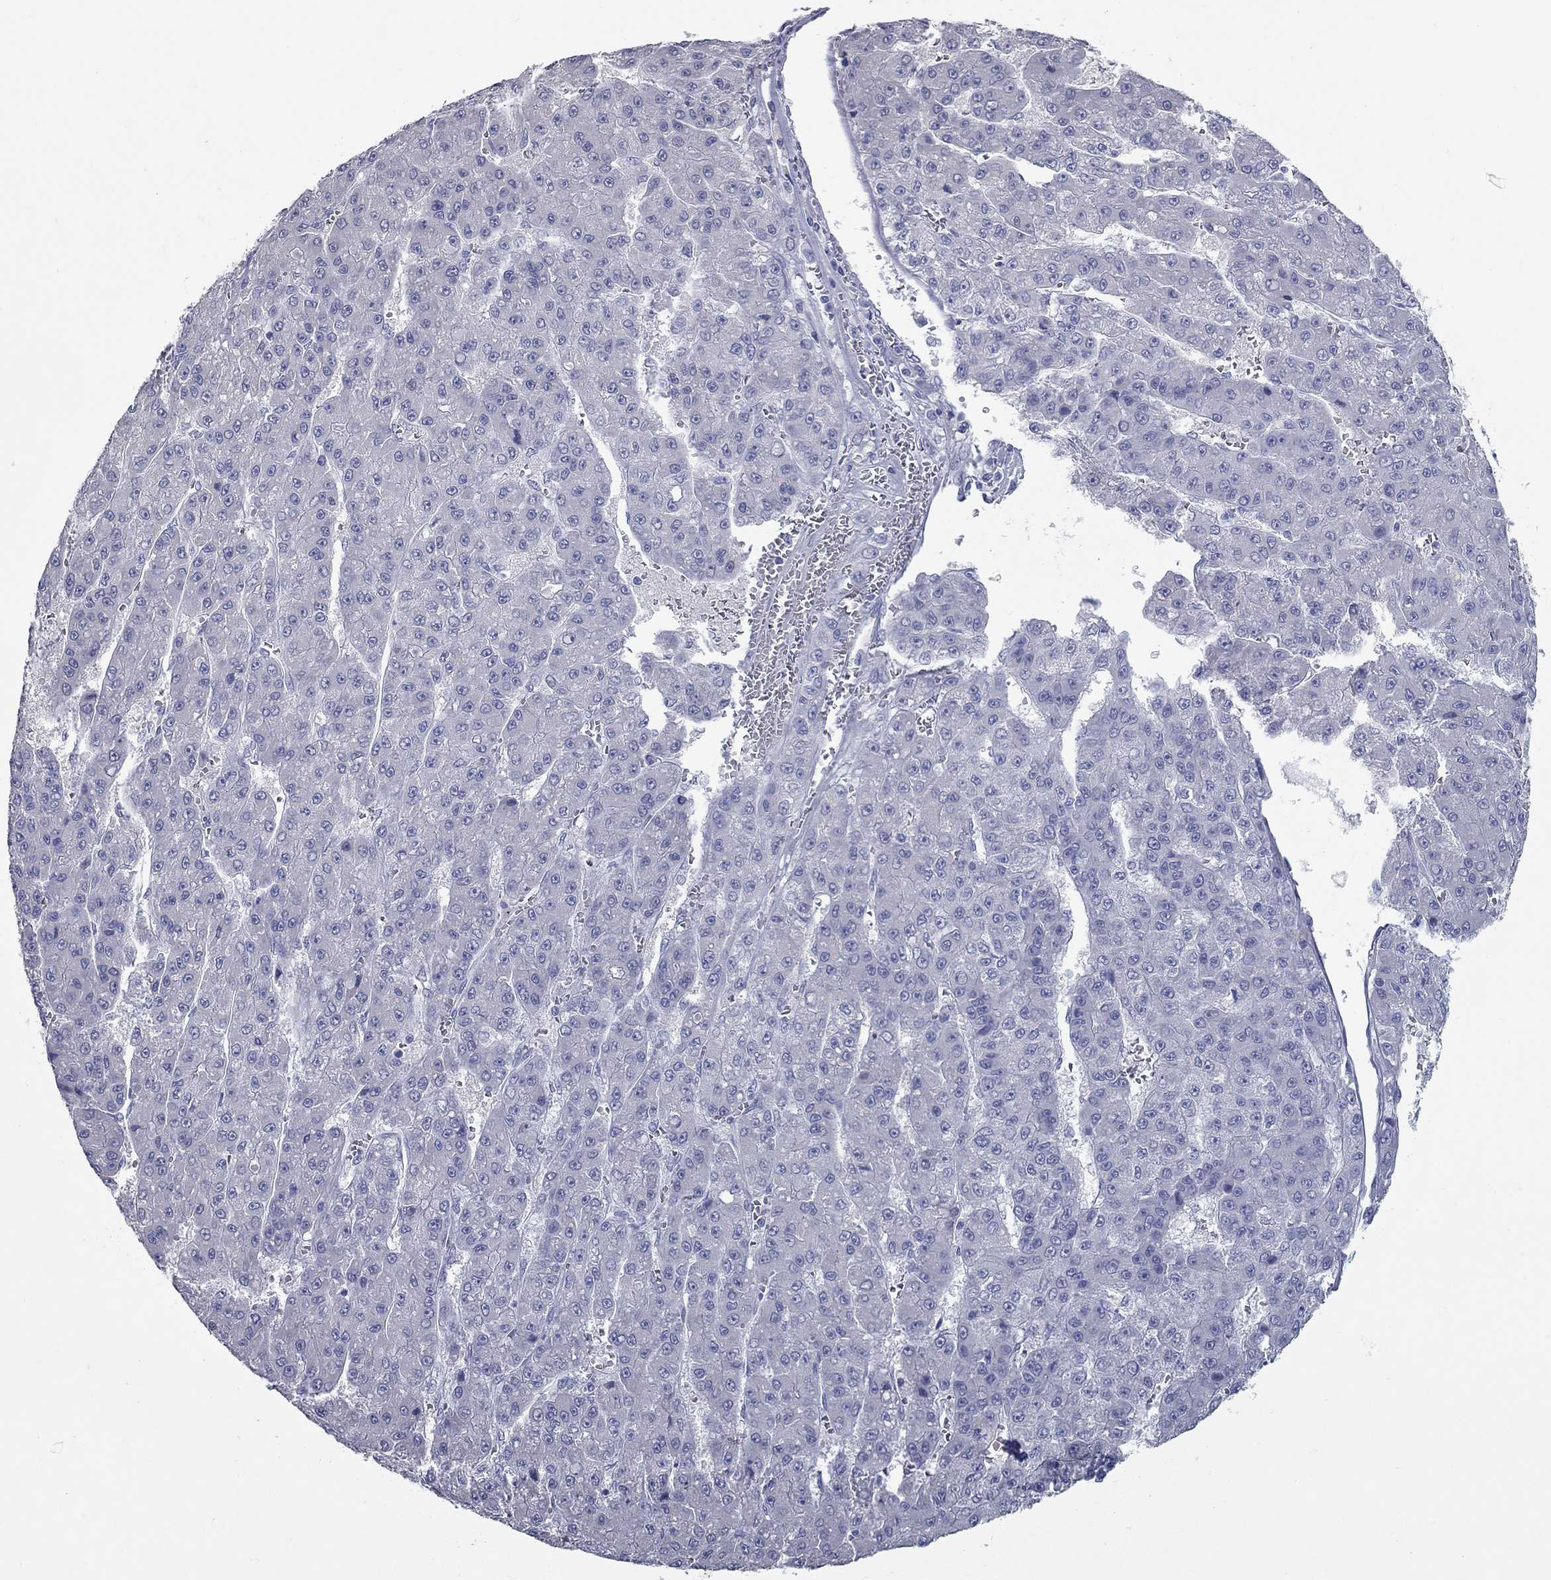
{"staining": {"intensity": "negative", "quantity": "none", "location": "none"}, "tissue": "liver cancer", "cell_type": "Tumor cells", "image_type": "cancer", "snomed": [{"axis": "morphology", "description": "Carcinoma, Hepatocellular, NOS"}, {"axis": "topography", "description": "Liver"}], "caption": "Liver cancer stained for a protein using IHC demonstrates no positivity tumor cells.", "gene": "KIRREL2", "patient": {"sex": "male", "age": 70}}